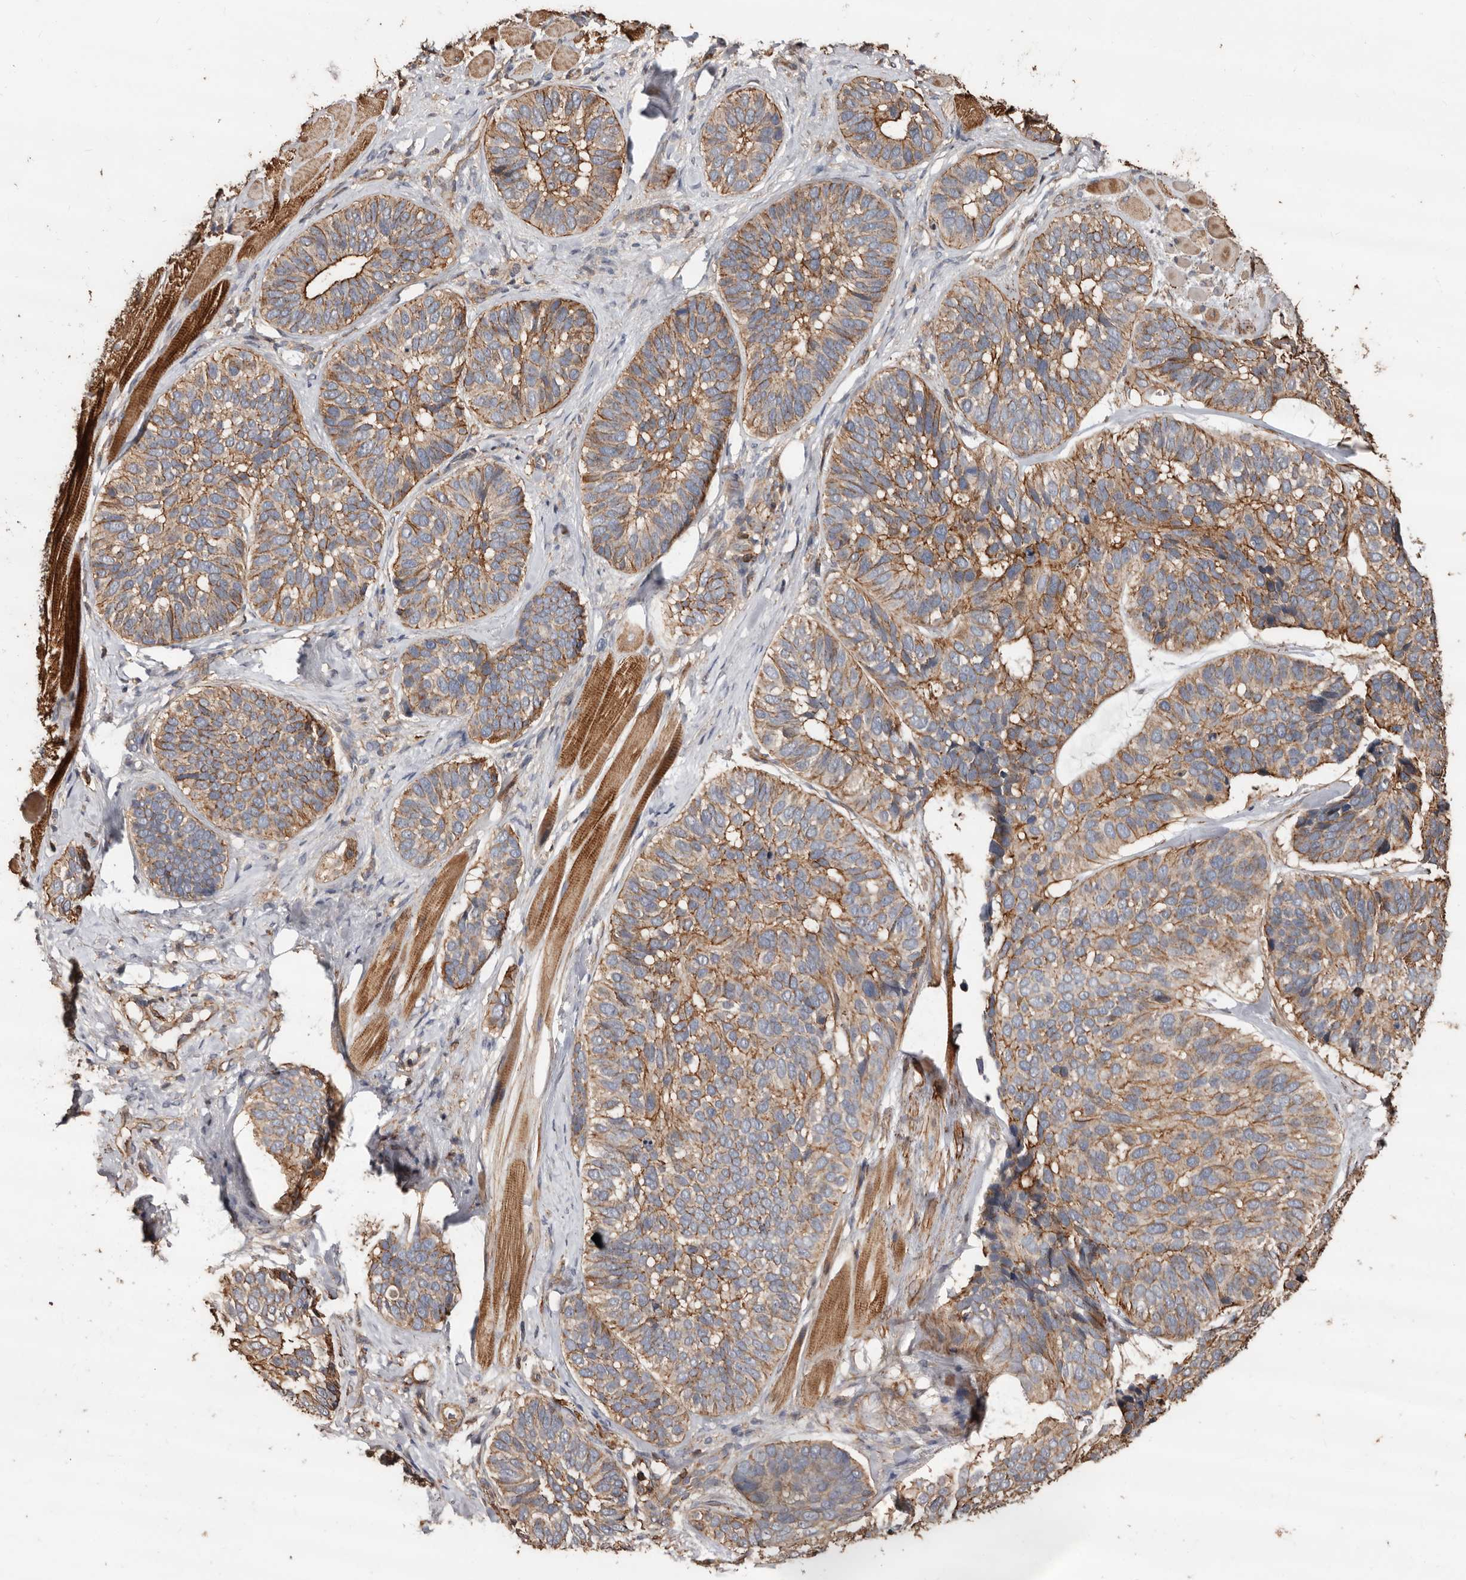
{"staining": {"intensity": "moderate", "quantity": ">75%", "location": "cytoplasmic/membranous"}, "tissue": "skin cancer", "cell_type": "Tumor cells", "image_type": "cancer", "snomed": [{"axis": "morphology", "description": "Basal cell carcinoma"}, {"axis": "topography", "description": "Skin"}], "caption": "A brown stain labels moderate cytoplasmic/membranous staining of a protein in human skin cancer (basal cell carcinoma) tumor cells.", "gene": "GSK3A", "patient": {"sex": "male", "age": 62}}